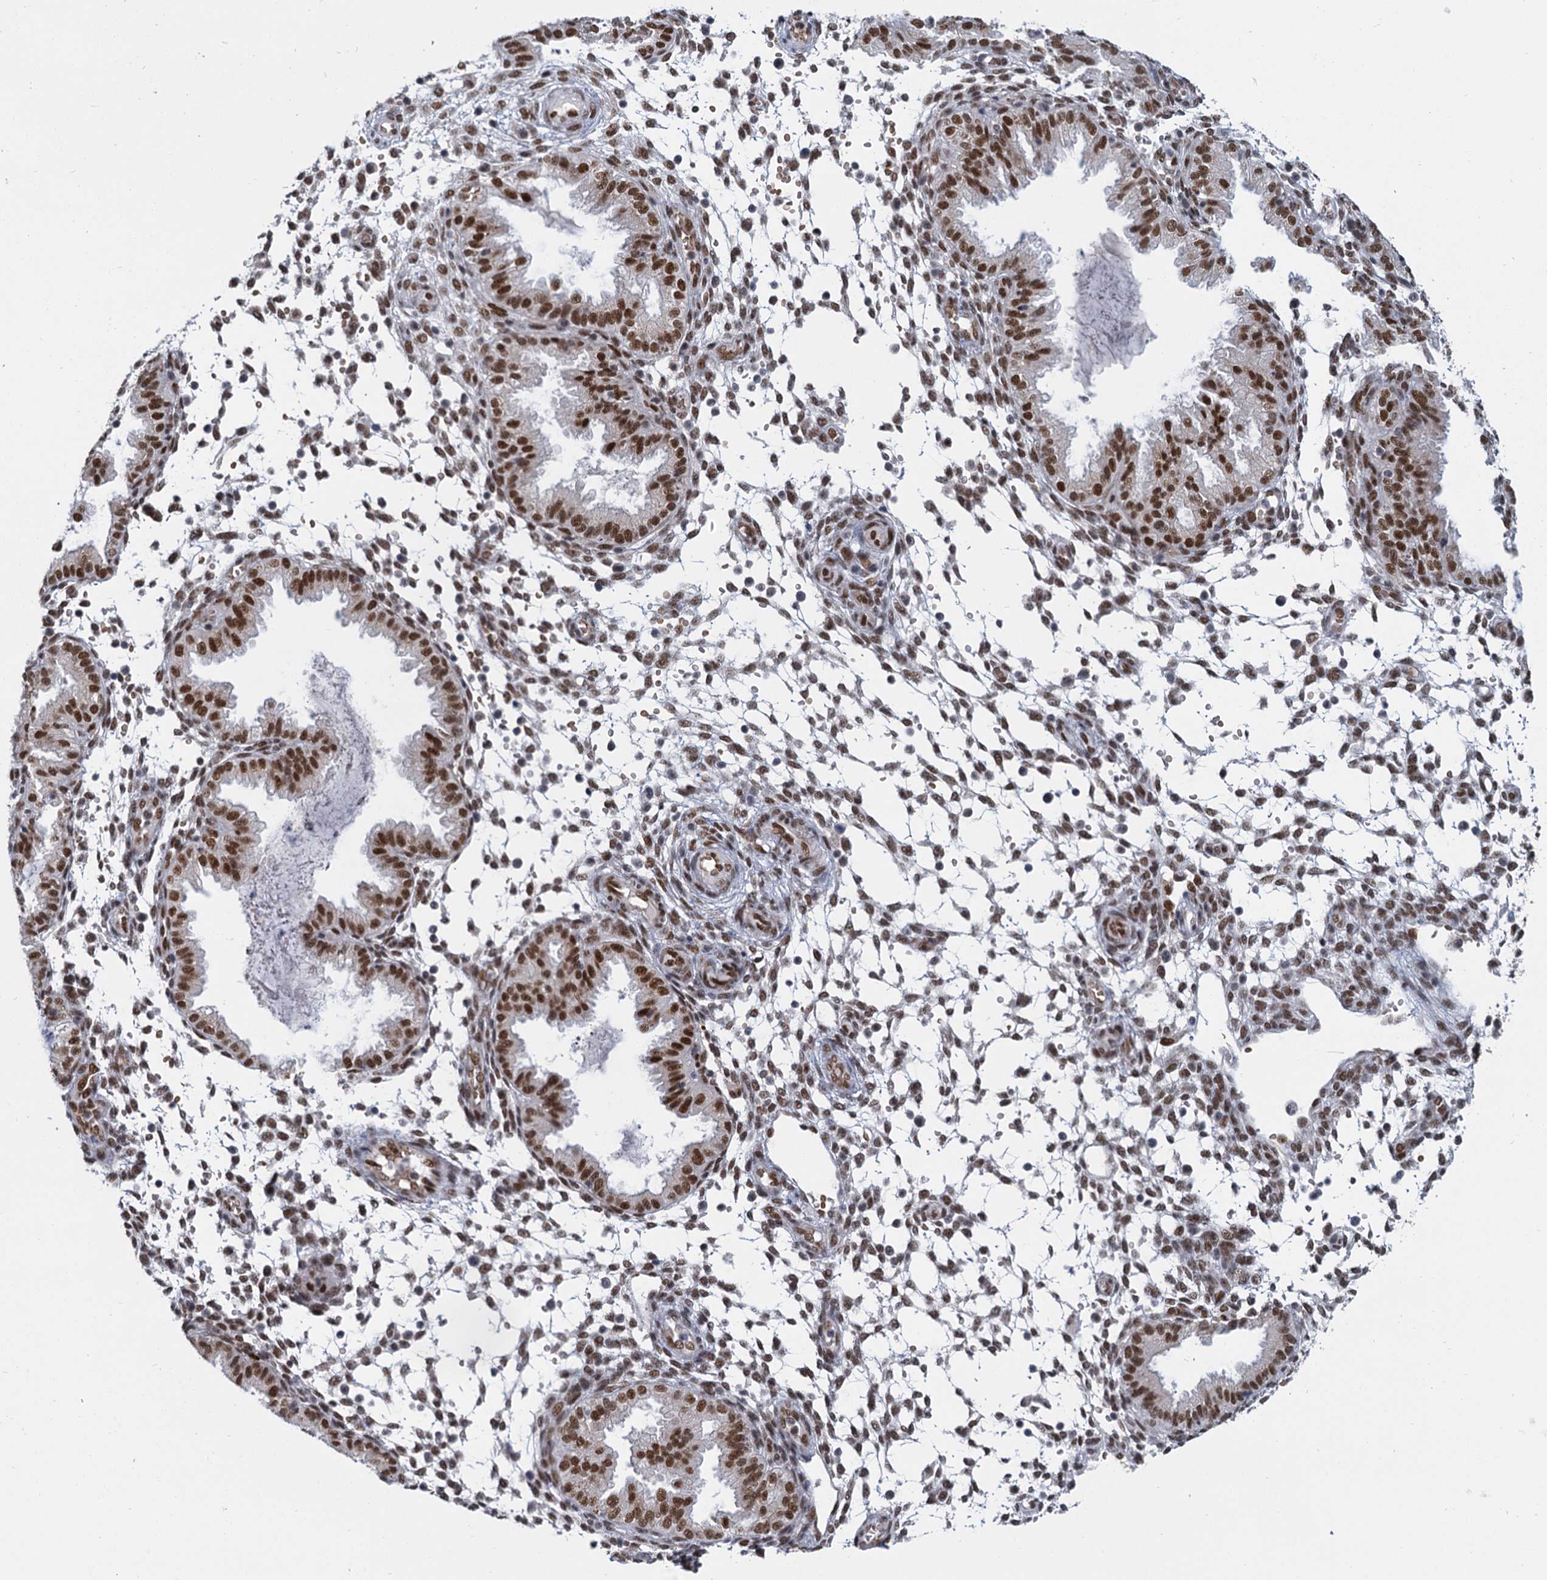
{"staining": {"intensity": "weak", "quantity": "25%-75%", "location": "nuclear"}, "tissue": "endometrium", "cell_type": "Cells in endometrial stroma", "image_type": "normal", "snomed": [{"axis": "morphology", "description": "Normal tissue, NOS"}, {"axis": "topography", "description": "Endometrium"}], "caption": "Immunohistochemical staining of unremarkable endometrium displays weak nuclear protein expression in approximately 25%-75% of cells in endometrial stroma.", "gene": "RPRD1A", "patient": {"sex": "female", "age": 33}}